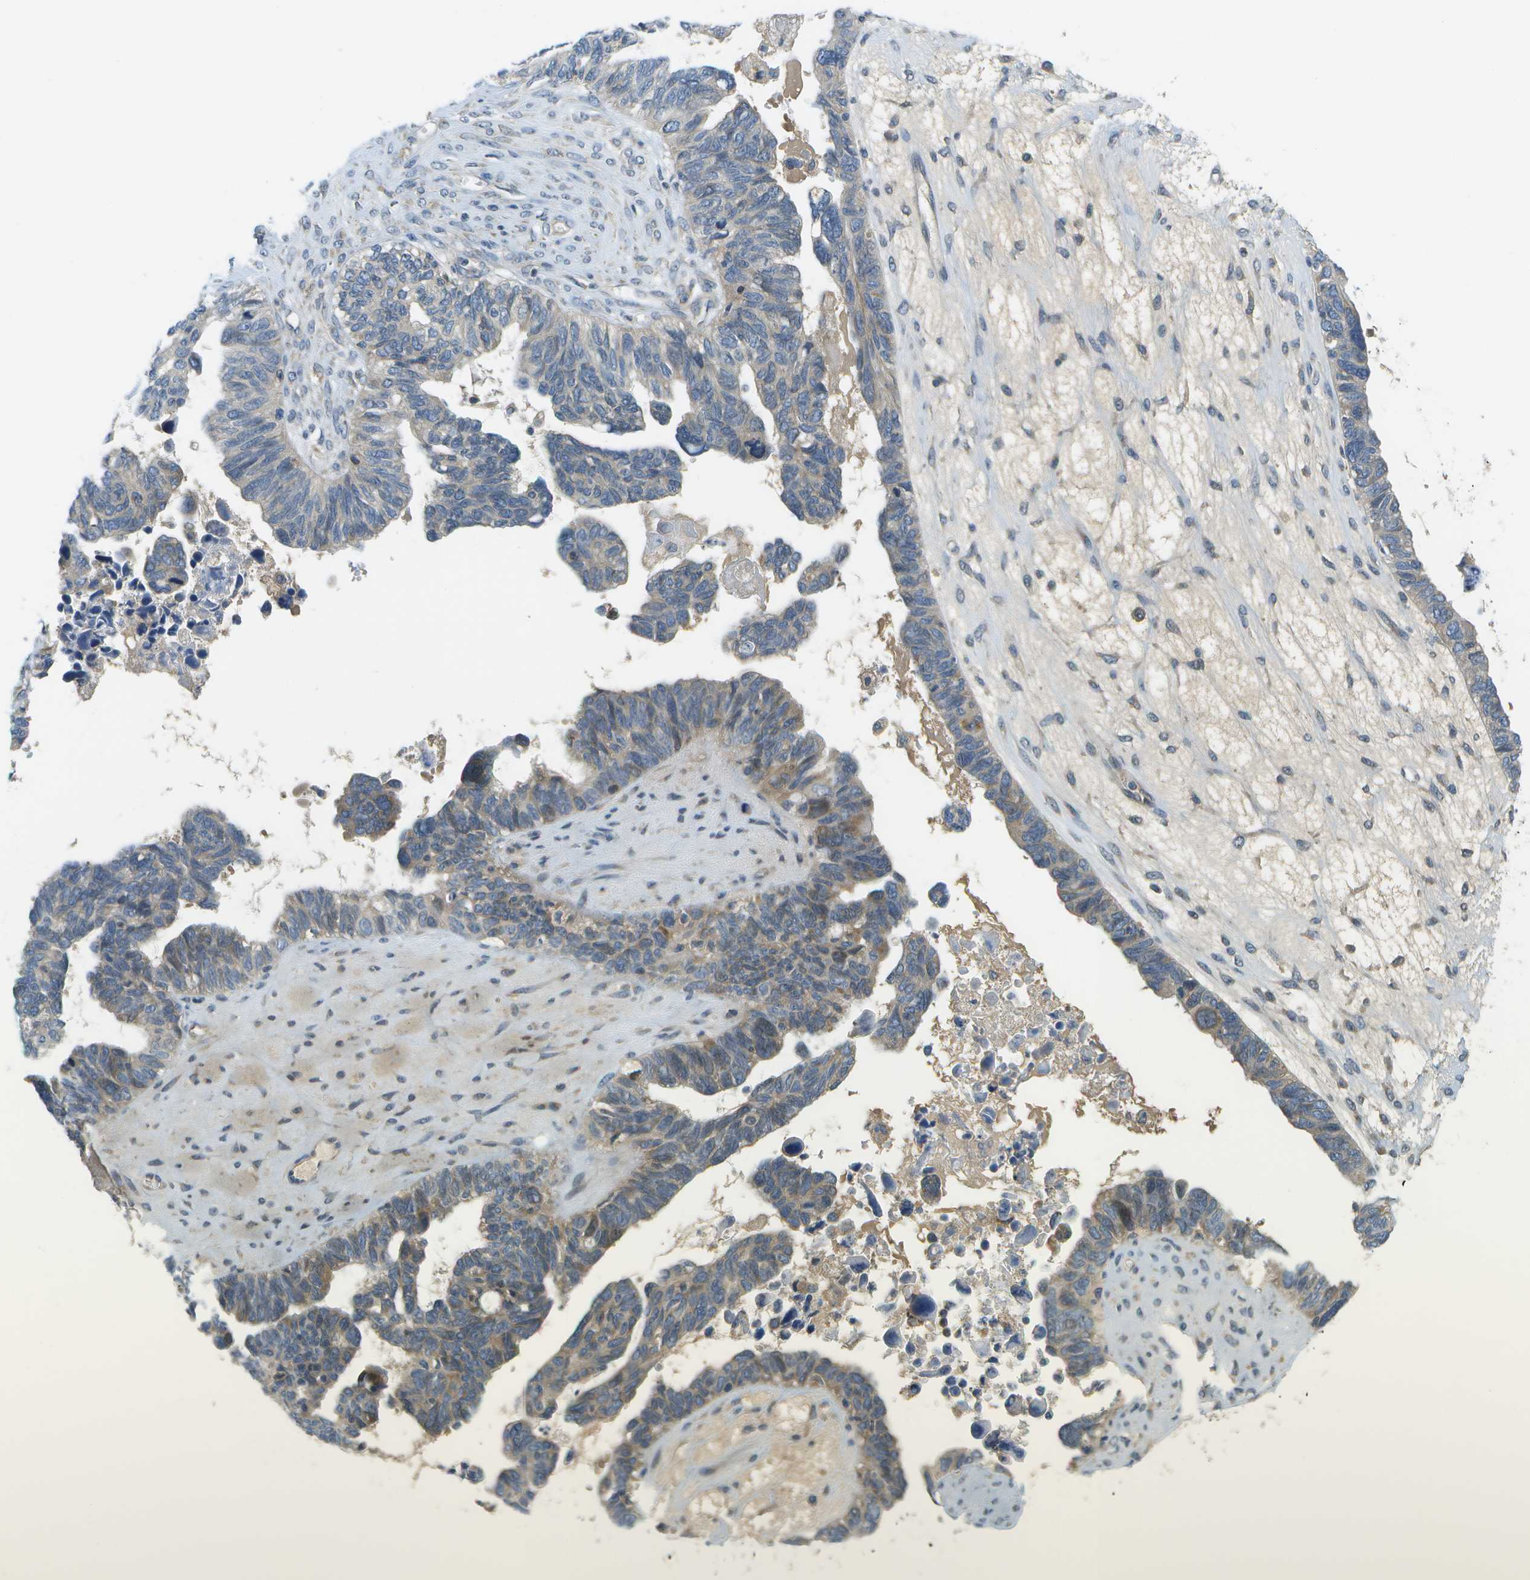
{"staining": {"intensity": "weak", "quantity": "25%-75%", "location": "cytoplasmic/membranous"}, "tissue": "ovarian cancer", "cell_type": "Tumor cells", "image_type": "cancer", "snomed": [{"axis": "morphology", "description": "Cystadenocarcinoma, serous, NOS"}, {"axis": "topography", "description": "Ovary"}], "caption": "IHC (DAB) staining of human serous cystadenocarcinoma (ovarian) displays weak cytoplasmic/membranous protein staining in about 25%-75% of tumor cells.", "gene": "SLC25A20", "patient": {"sex": "female", "age": 79}}